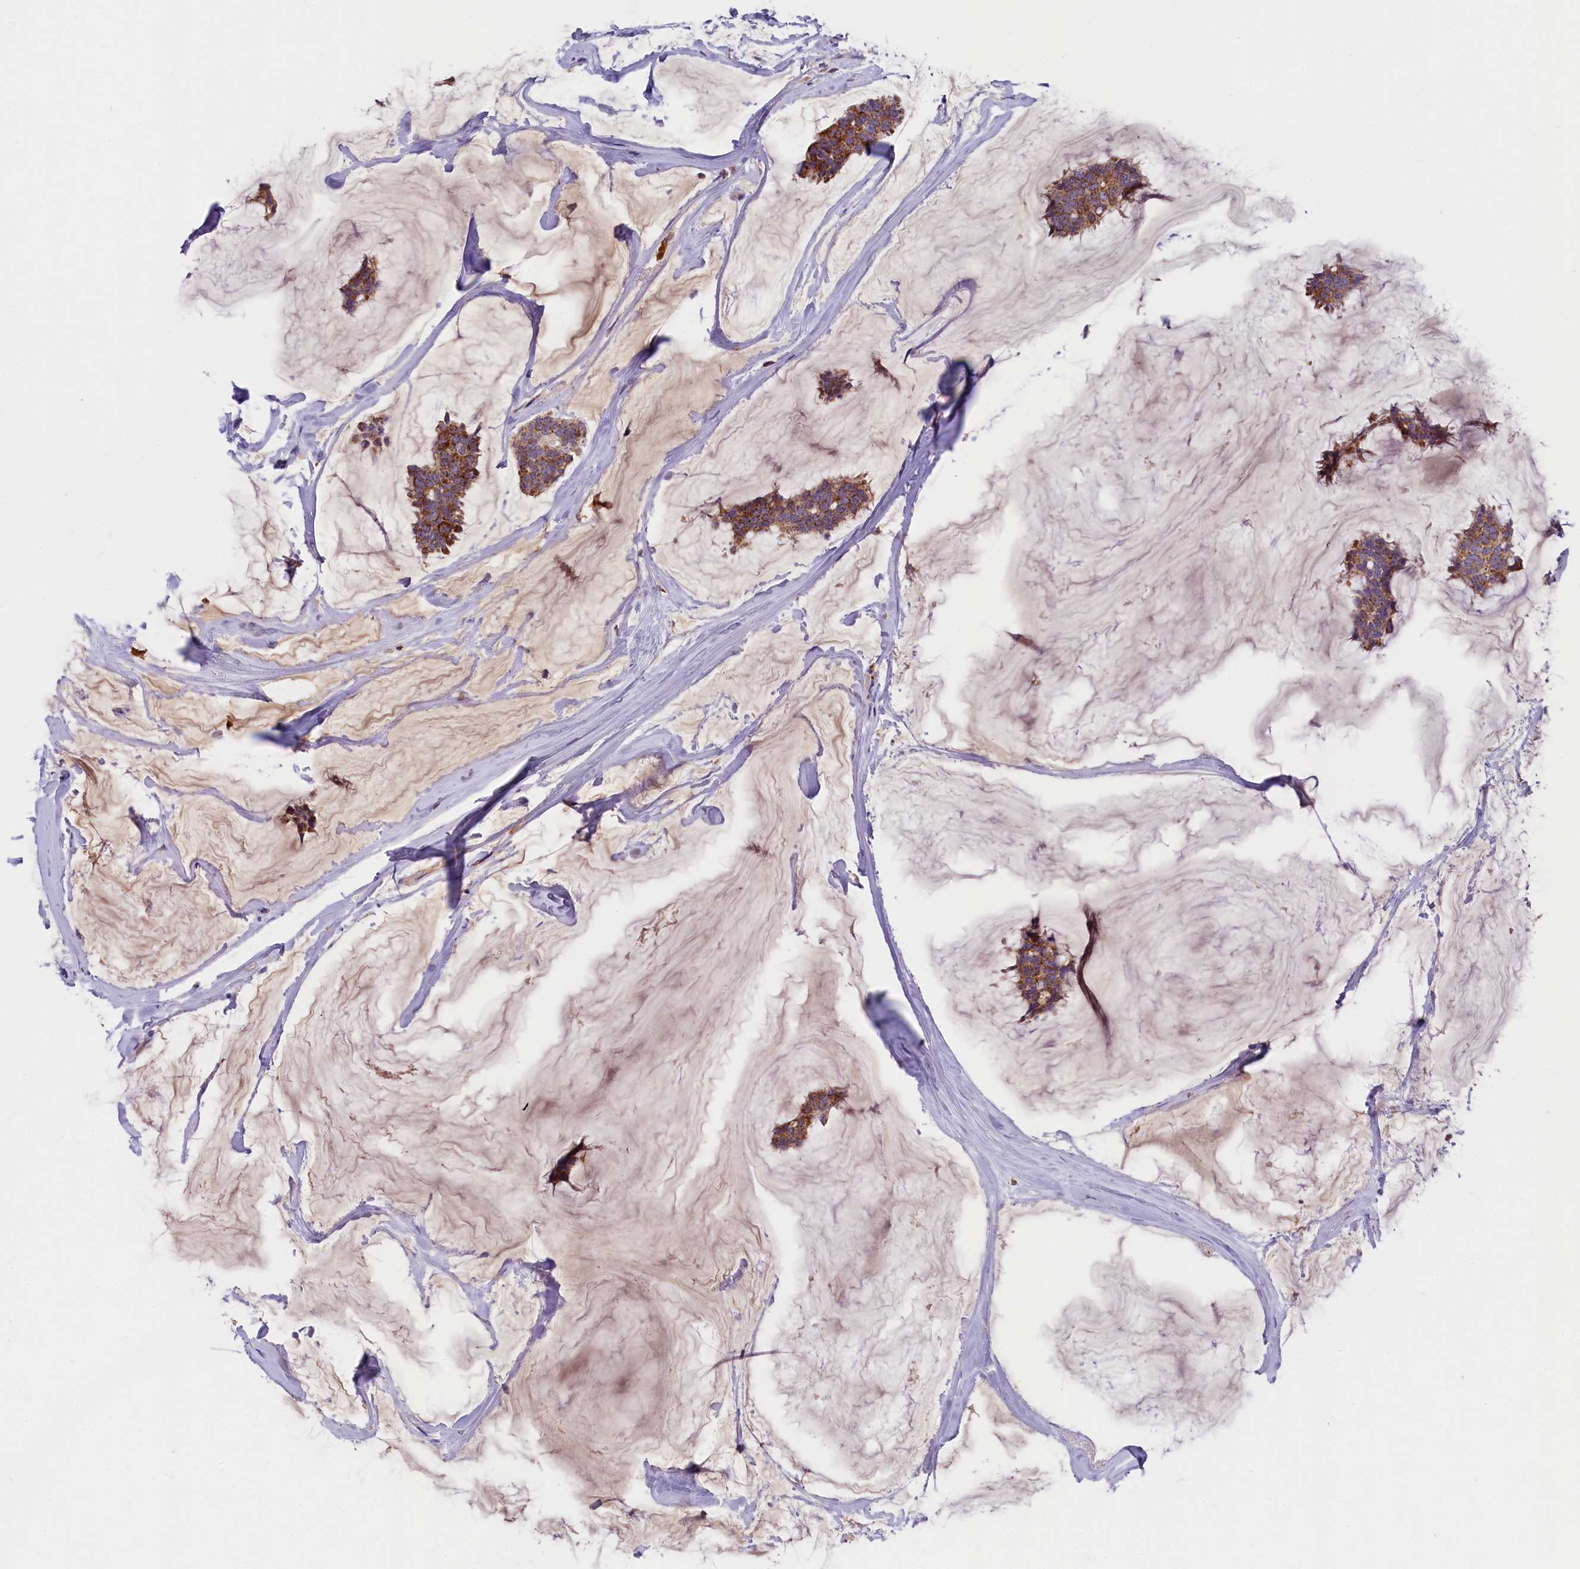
{"staining": {"intensity": "moderate", "quantity": ">75%", "location": "cytoplasmic/membranous"}, "tissue": "breast cancer", "cell_type": "Tumor cells", "image_type": "cancer", "snomed": [{"axis": "morphology", "description": "Duct carcinoma"}, {"axis": "topography", "description": "Breast"}], "caption": "An image showing moderate cytoplasmic/membranous staining in approximately >75% of tumor cells in breast intraductal carcinoma, as visualized by brown immunohistochemical staining.", "gene": "PMPCB", "patient": {"sex": "female", "age": 93}}